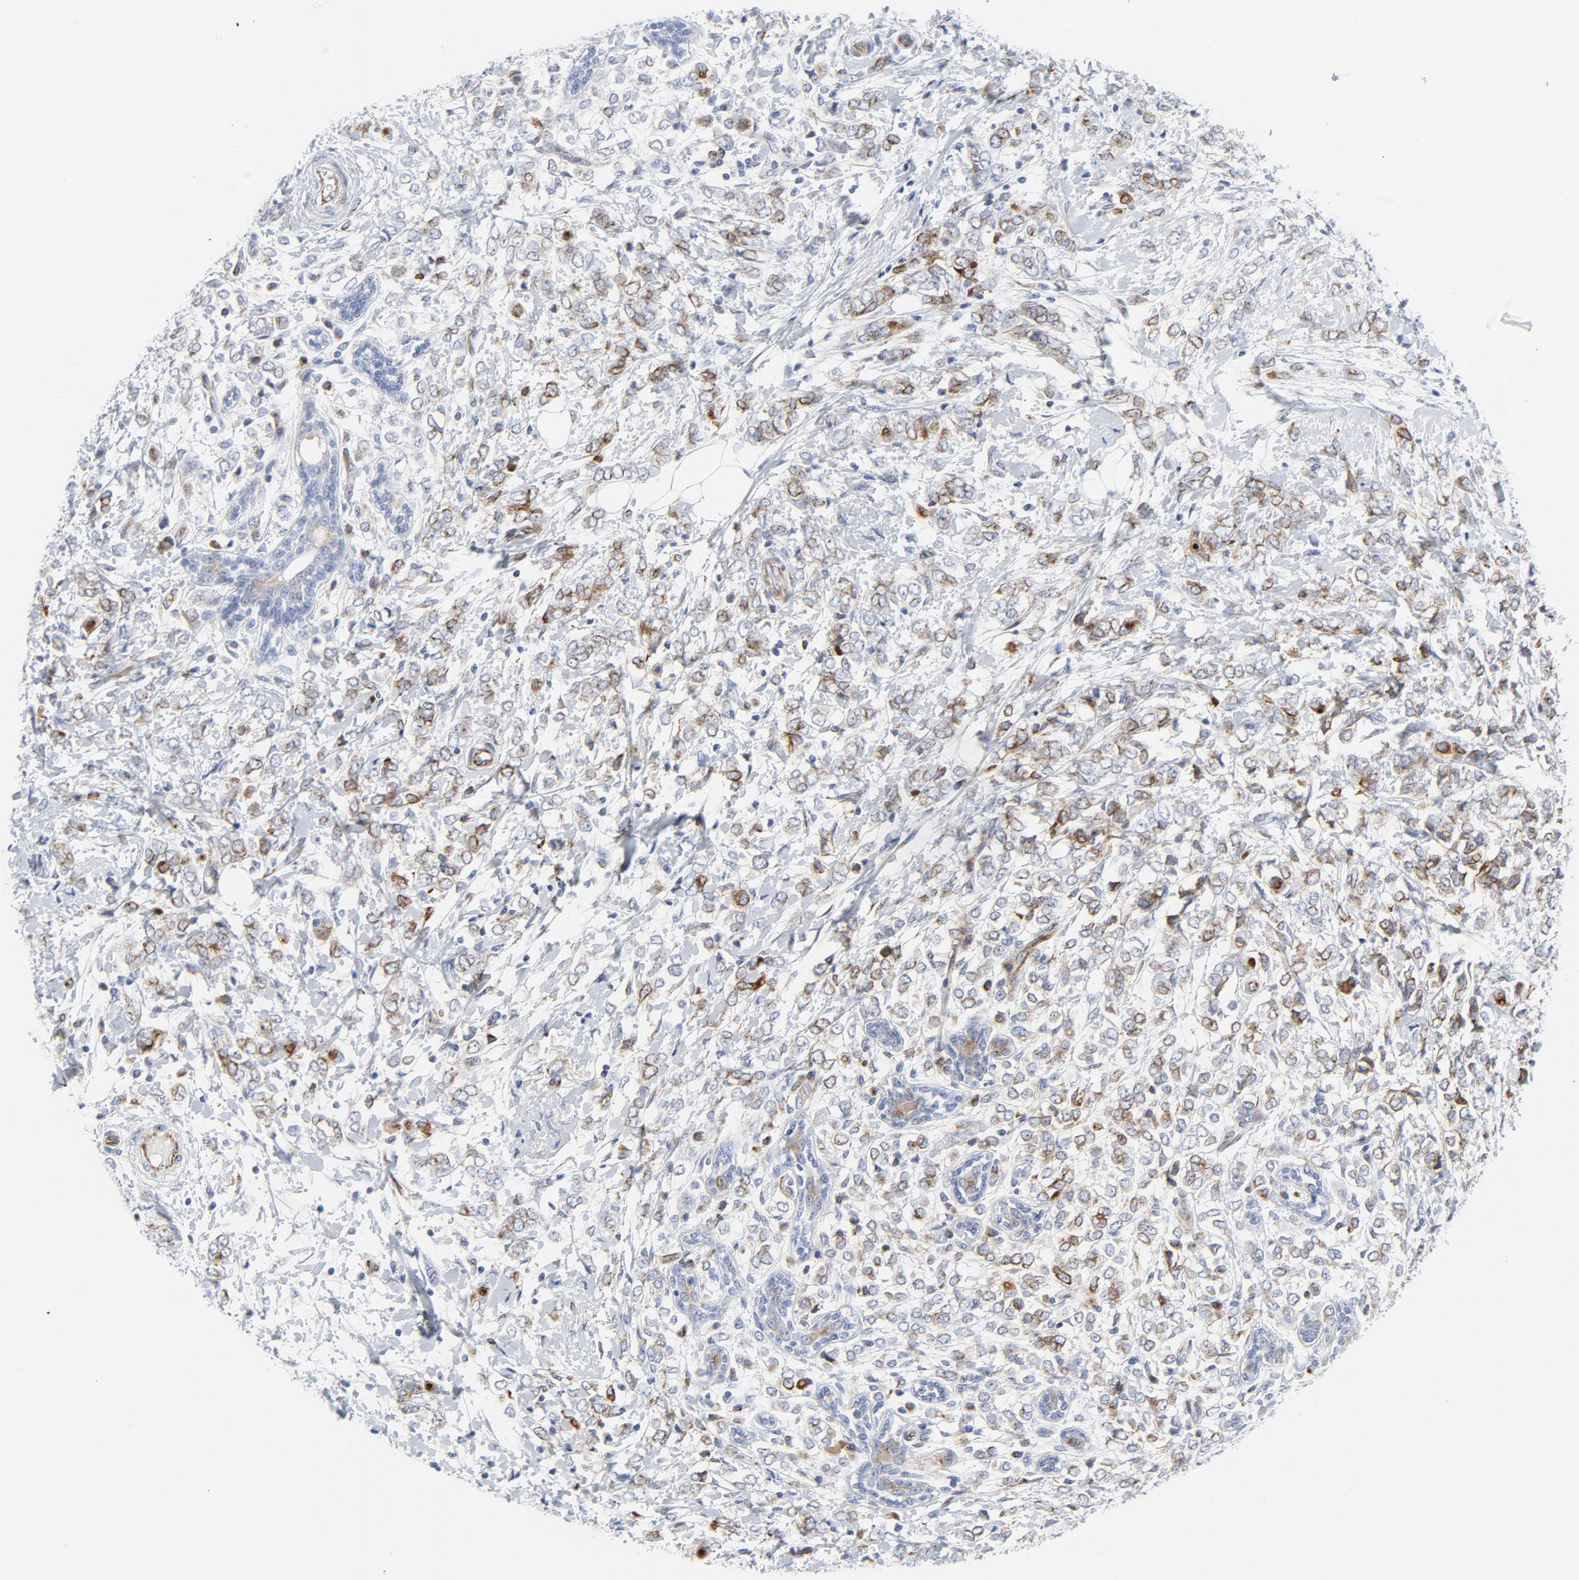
{"staining": {"intensity": "moderate", "quantity": "25%-75%", "location": "cytoplasmic/membranous"}, "tissue": "breast cancer", "cell_type": "Tumor cells", "image_type": "cancer", "snomed": [{"axis": "morphology", "description": "Normal tissue, NOS"}, {"axis": "morphology", "description": "Lobular carcinoma"}, {"axis": "topography", "description": "Breast"}], "caption": "Protein positivity by immunohistochemistry reveals moderate cytoplasmic/membranous expression in about 25%-75% of tumor cells in lobular carcinoma (breast). Nuclei are stained in blue.", "gene": "TUBB1", "patient": {"sex": "female", "age": 47}}